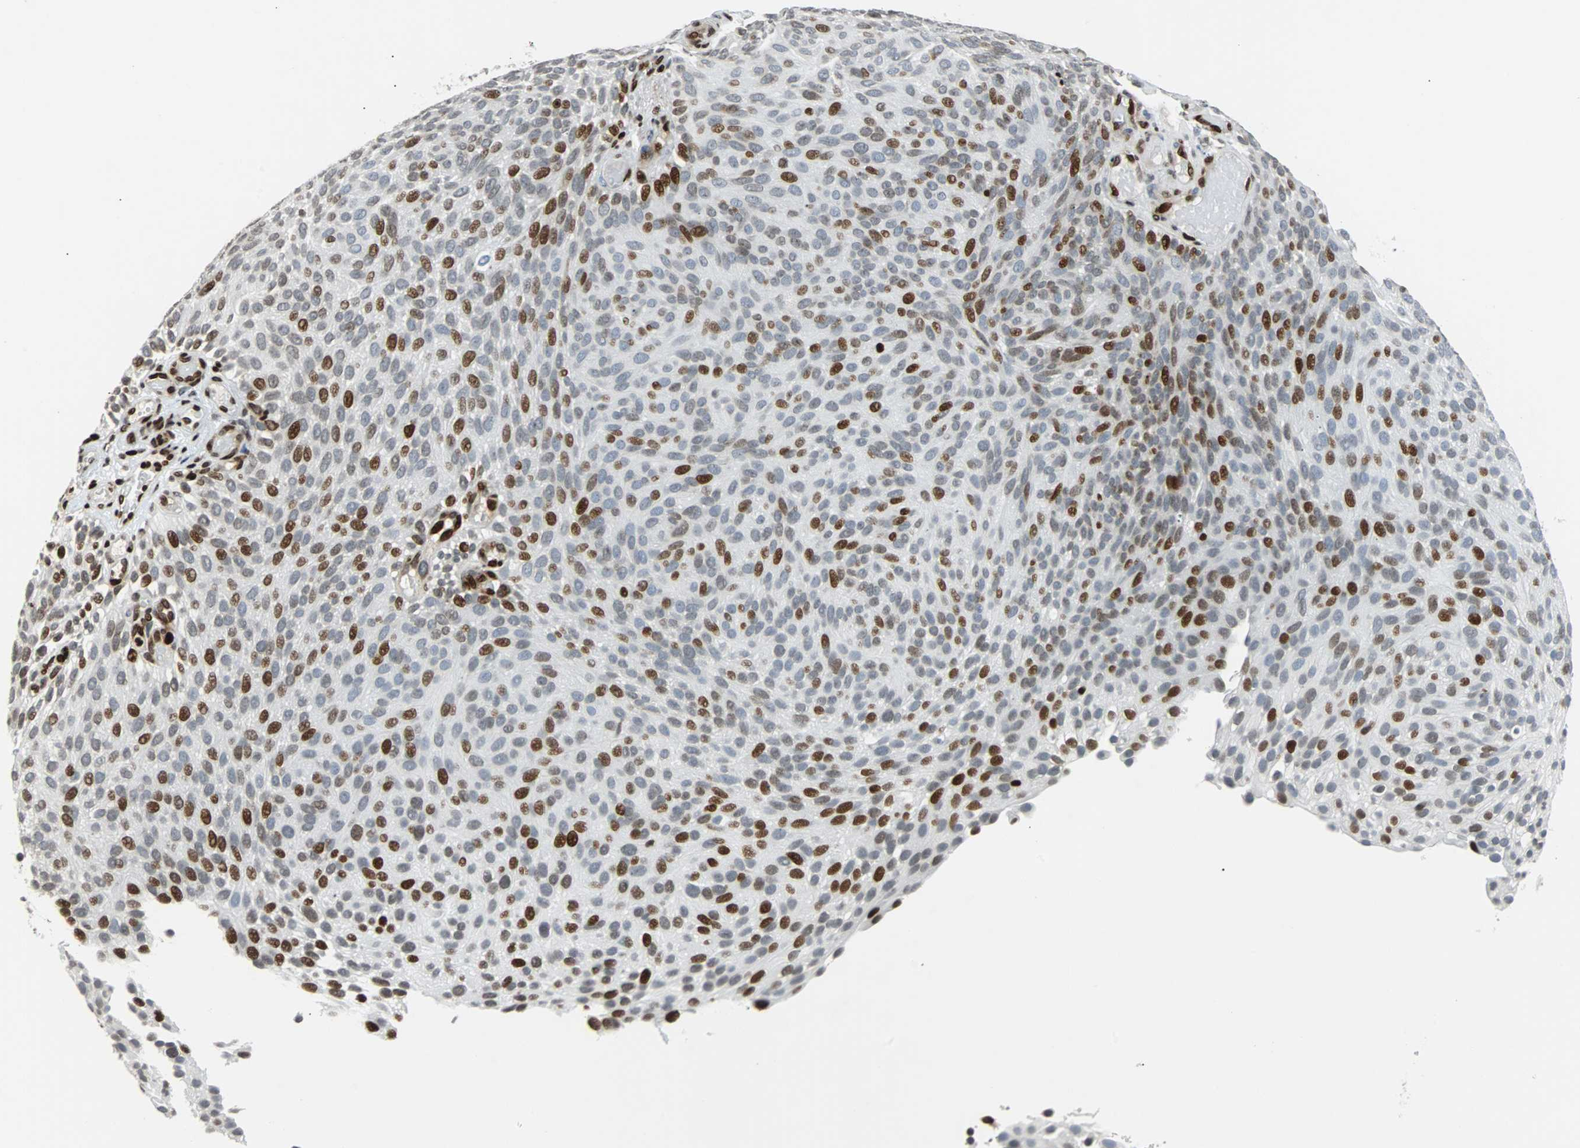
{"staining": {"intensity": "moderate", "quantity": "25%-75%", "location": "nuclear"}, "tissue": "urothelial cancer", "cell_type": "Tumor cells", "image_type": "cancer", "snomed": [{"axis": "morphology", "description": "Urothelial carcinoma, Low grade"}, {"axis": "topography", "description": "Urinary bladder"}], "caption": "Moderate nuclear positivity is seen in approximately 25%-75% of tumor cells in low-grade urothelial carcinoma.", "gene": "ZNF131", "patient": {"sex": "male", "age": 78}}